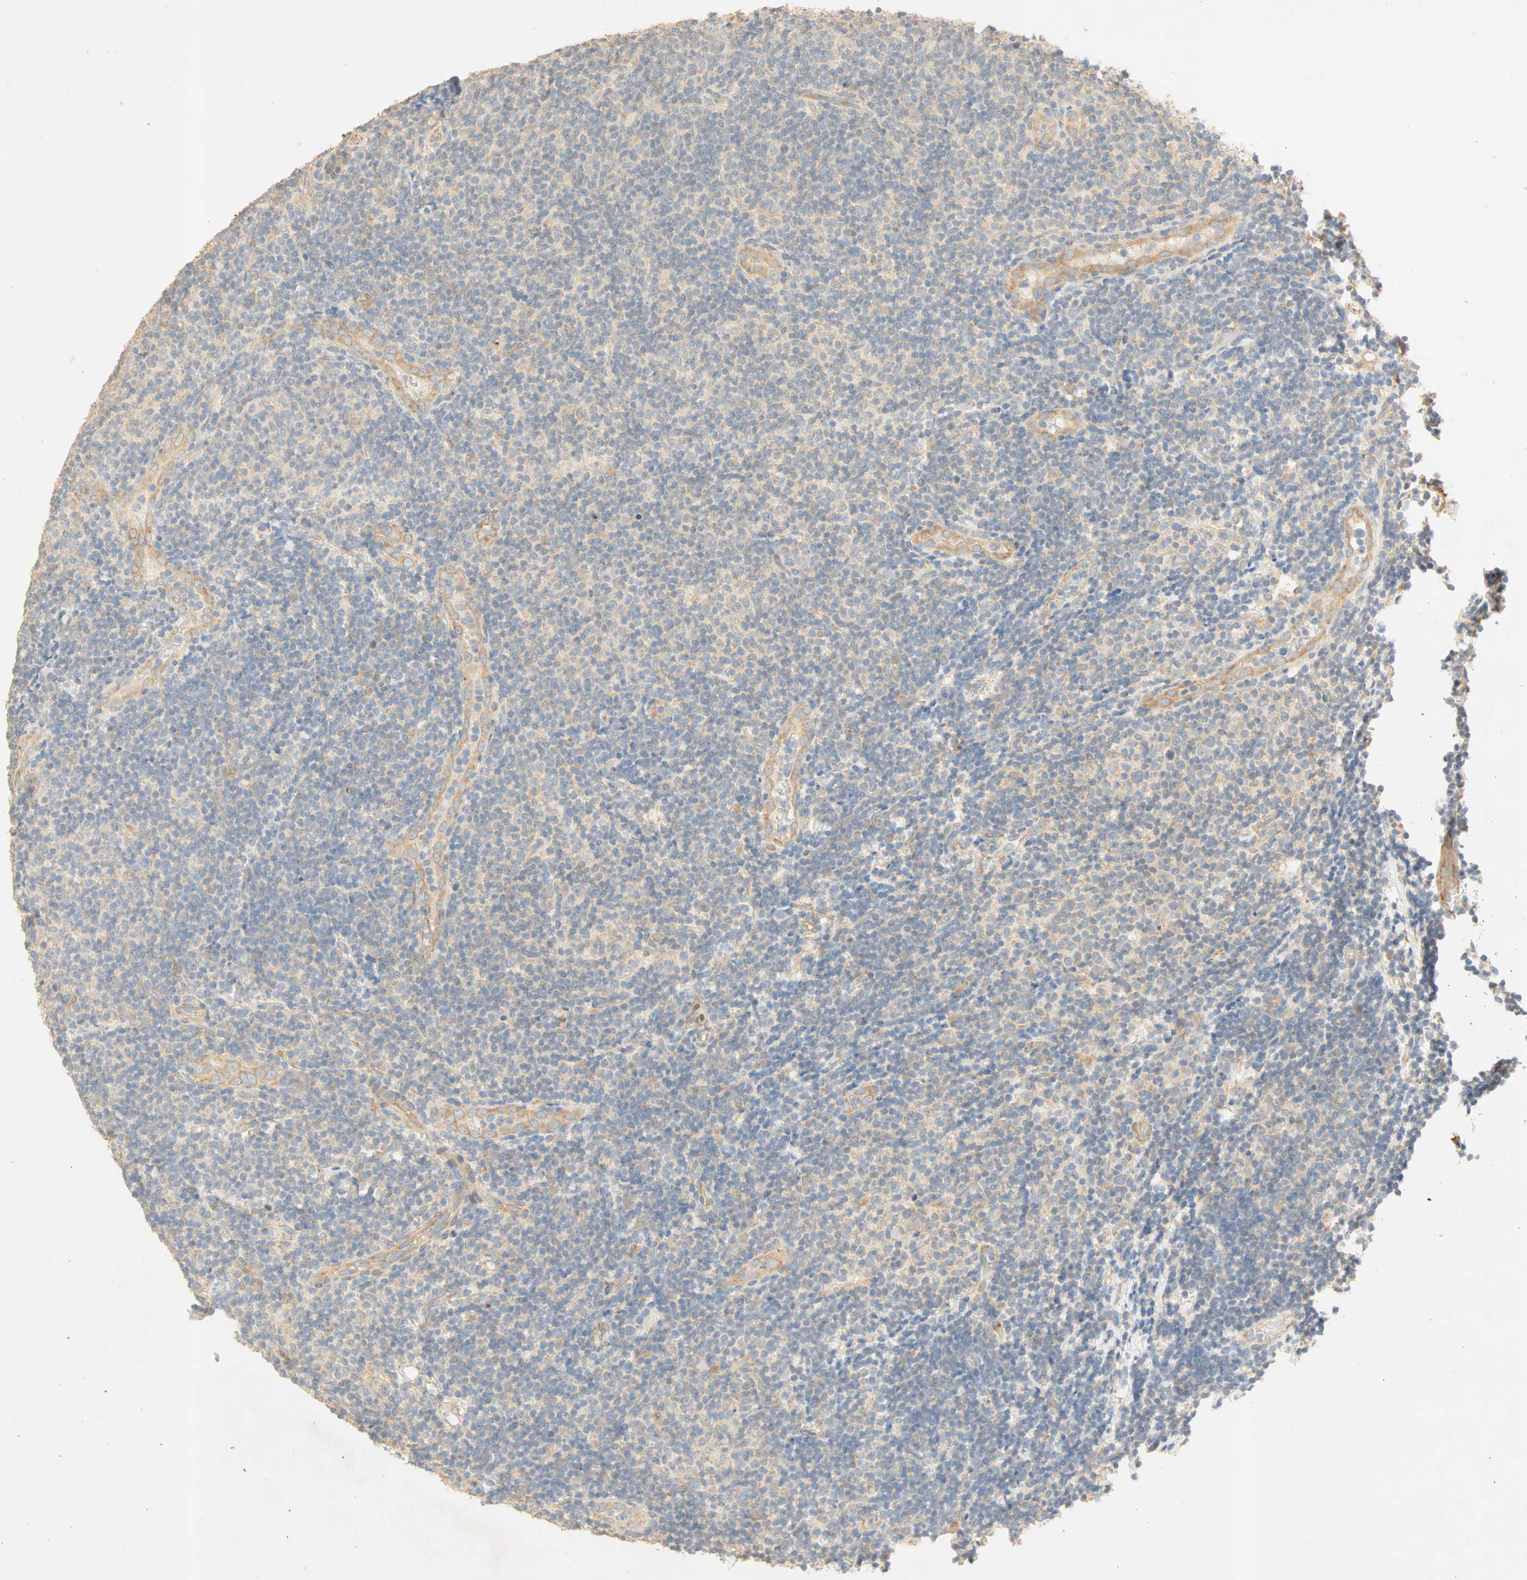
{"staining": {"intensity": "negative", "quantity": "none", "location": "none"}, "tissue": "lymphoma", "cell_type": "Tumor cells", "image_type": "cancer", "snomed": [{"axis": "morphology", "description": "Malignant lymphoma, non-Hodgkin's type, Low grade"}, {"axis": "topography", "description": "Lymph node"}], "caption": "High magnification brightfield microscopy of lymphoma stained with DAB (brown) and counterstained with hematoxylin (blue): tumor cells show no significant expression.", "gene": "SELENBP1", "patient": {"sex": "male", "age": 83}}